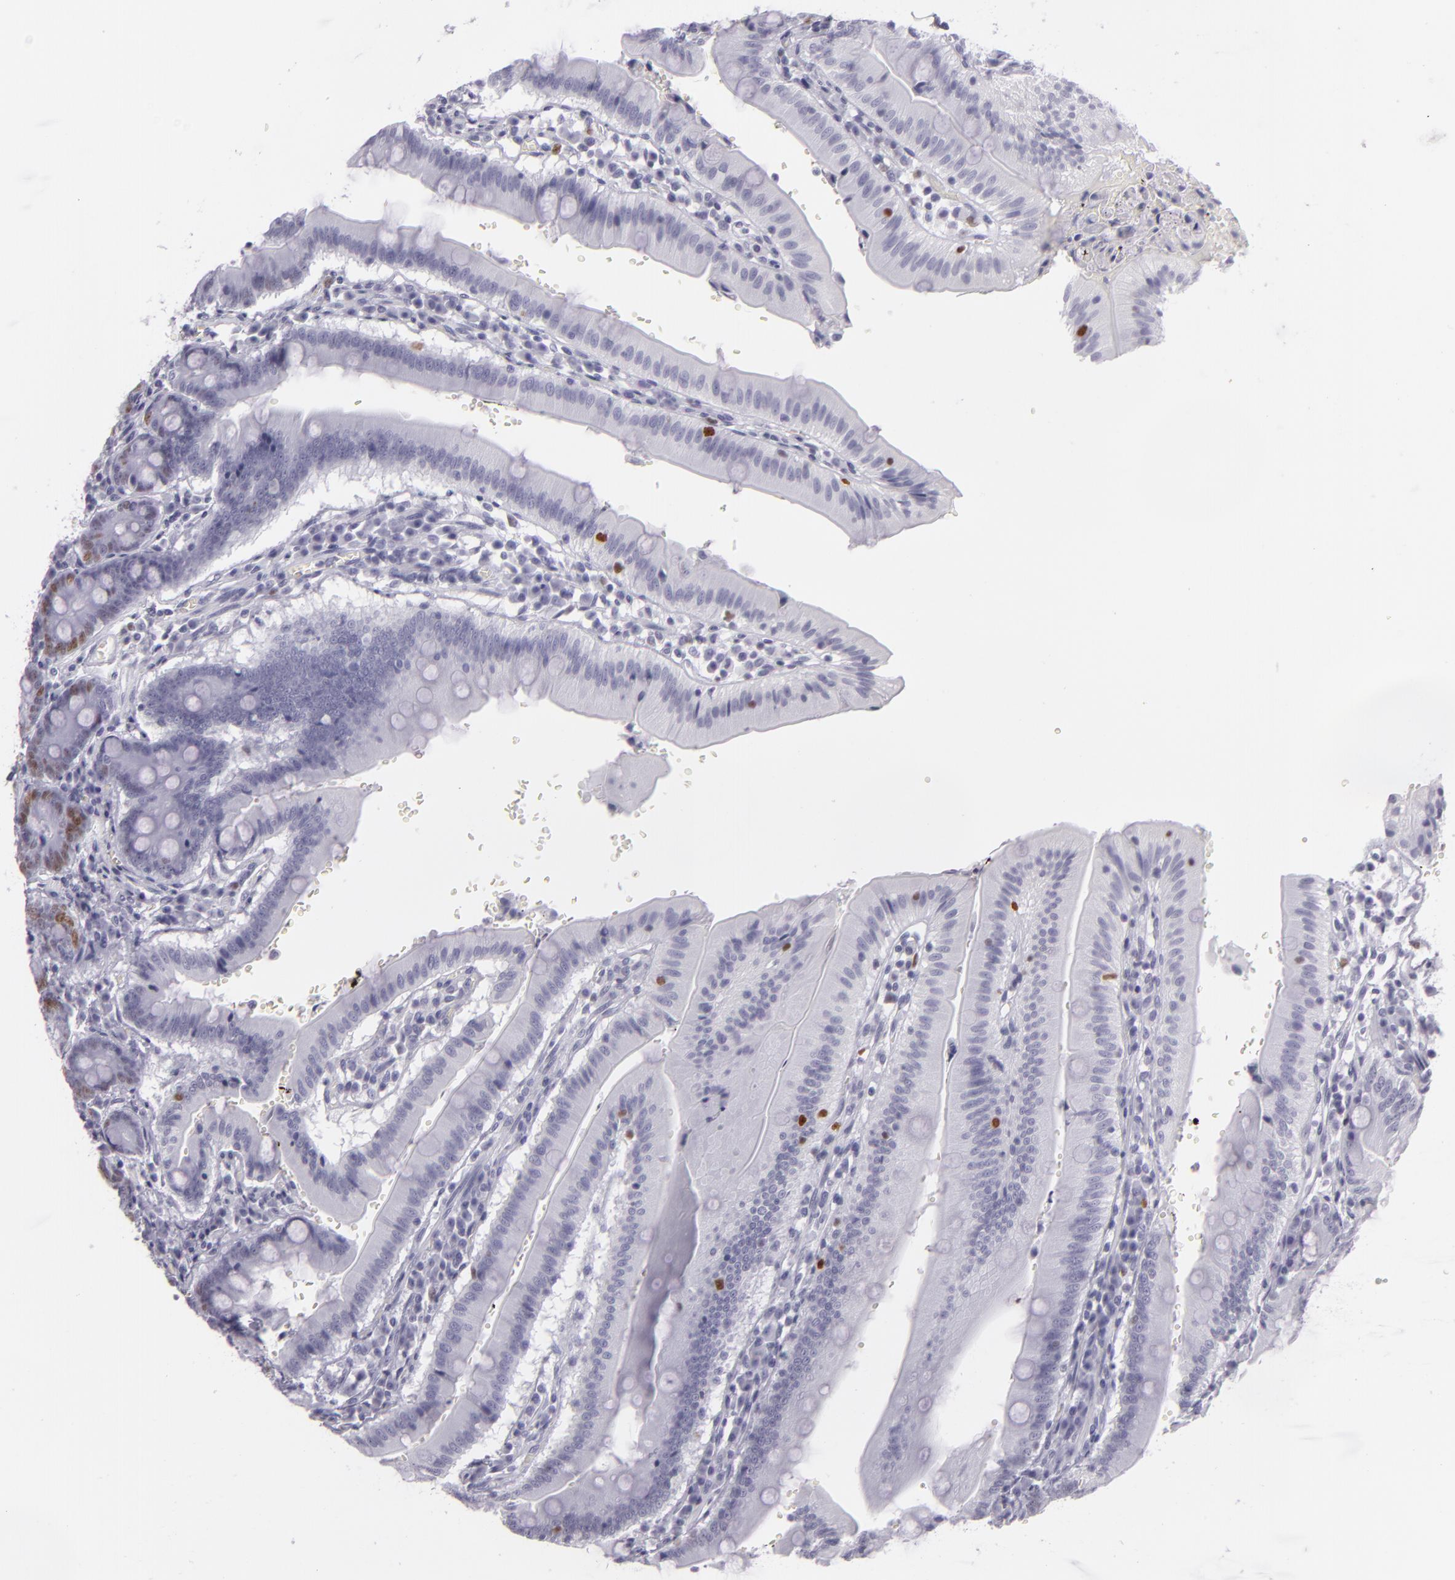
{"staining": {"intensity": "moderate", "quantity": "<25%", "location": "nuclear"}, "tissue": "small intestine", "cell_type": "Glandular cells", "image_type": "normal", "snomed": [{"axis": "morphology", "description": "Normal tissue, NOS"}, {"axis": "topography", "description": "Small intestine"}], "caption": "Immunohistochemical staining of normal human small intestine shows low levels of moderate nuclear positivity in approximately <25% of glandular cells.", "gene": "MCM3", "patient": {"sex": "male", "age": 71}}